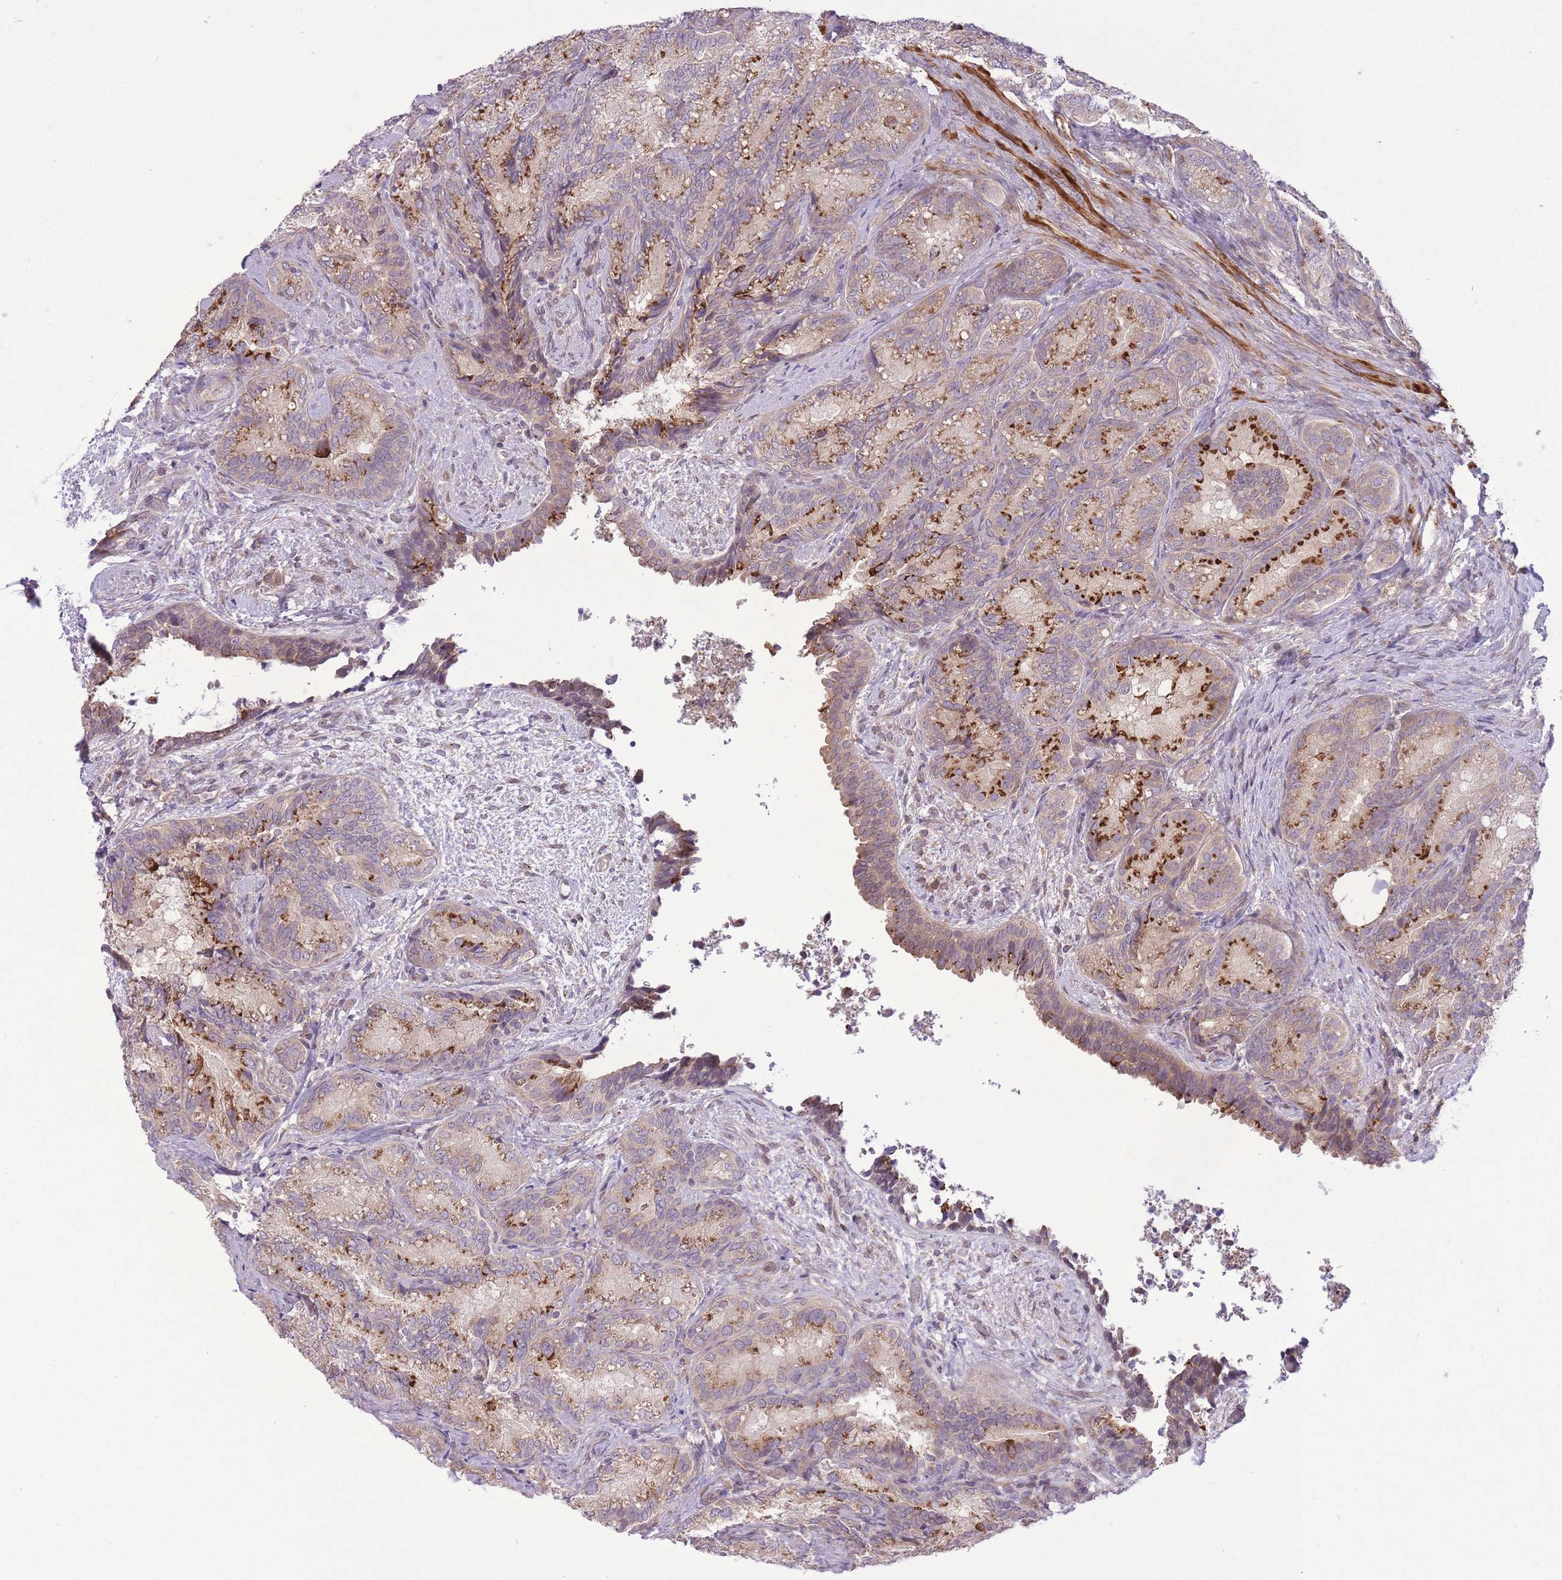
{"staining": {"intensity": "strong", "quantity": "25%-75%", "location": "cytoplasmic/membranous"}, "tissue": "seminal vesicle", "cell_type": "Glandular cells", "image_type": "normal", "snomed": [{"axis": "morphology", "description": "Normal tissue, NOS"}, {"axis": "topography", "description": "Seminal veicle"}], "caption": "A micrograph showing strong cytoplasmic/membranous positivity in approximately 25%-75% of glandular cells in unremarkable seminal vesicle, as visualized by brown immunohistochemical staining.", "gene": "ZBED5", "patient": {"sex": "male", "age": 58}}